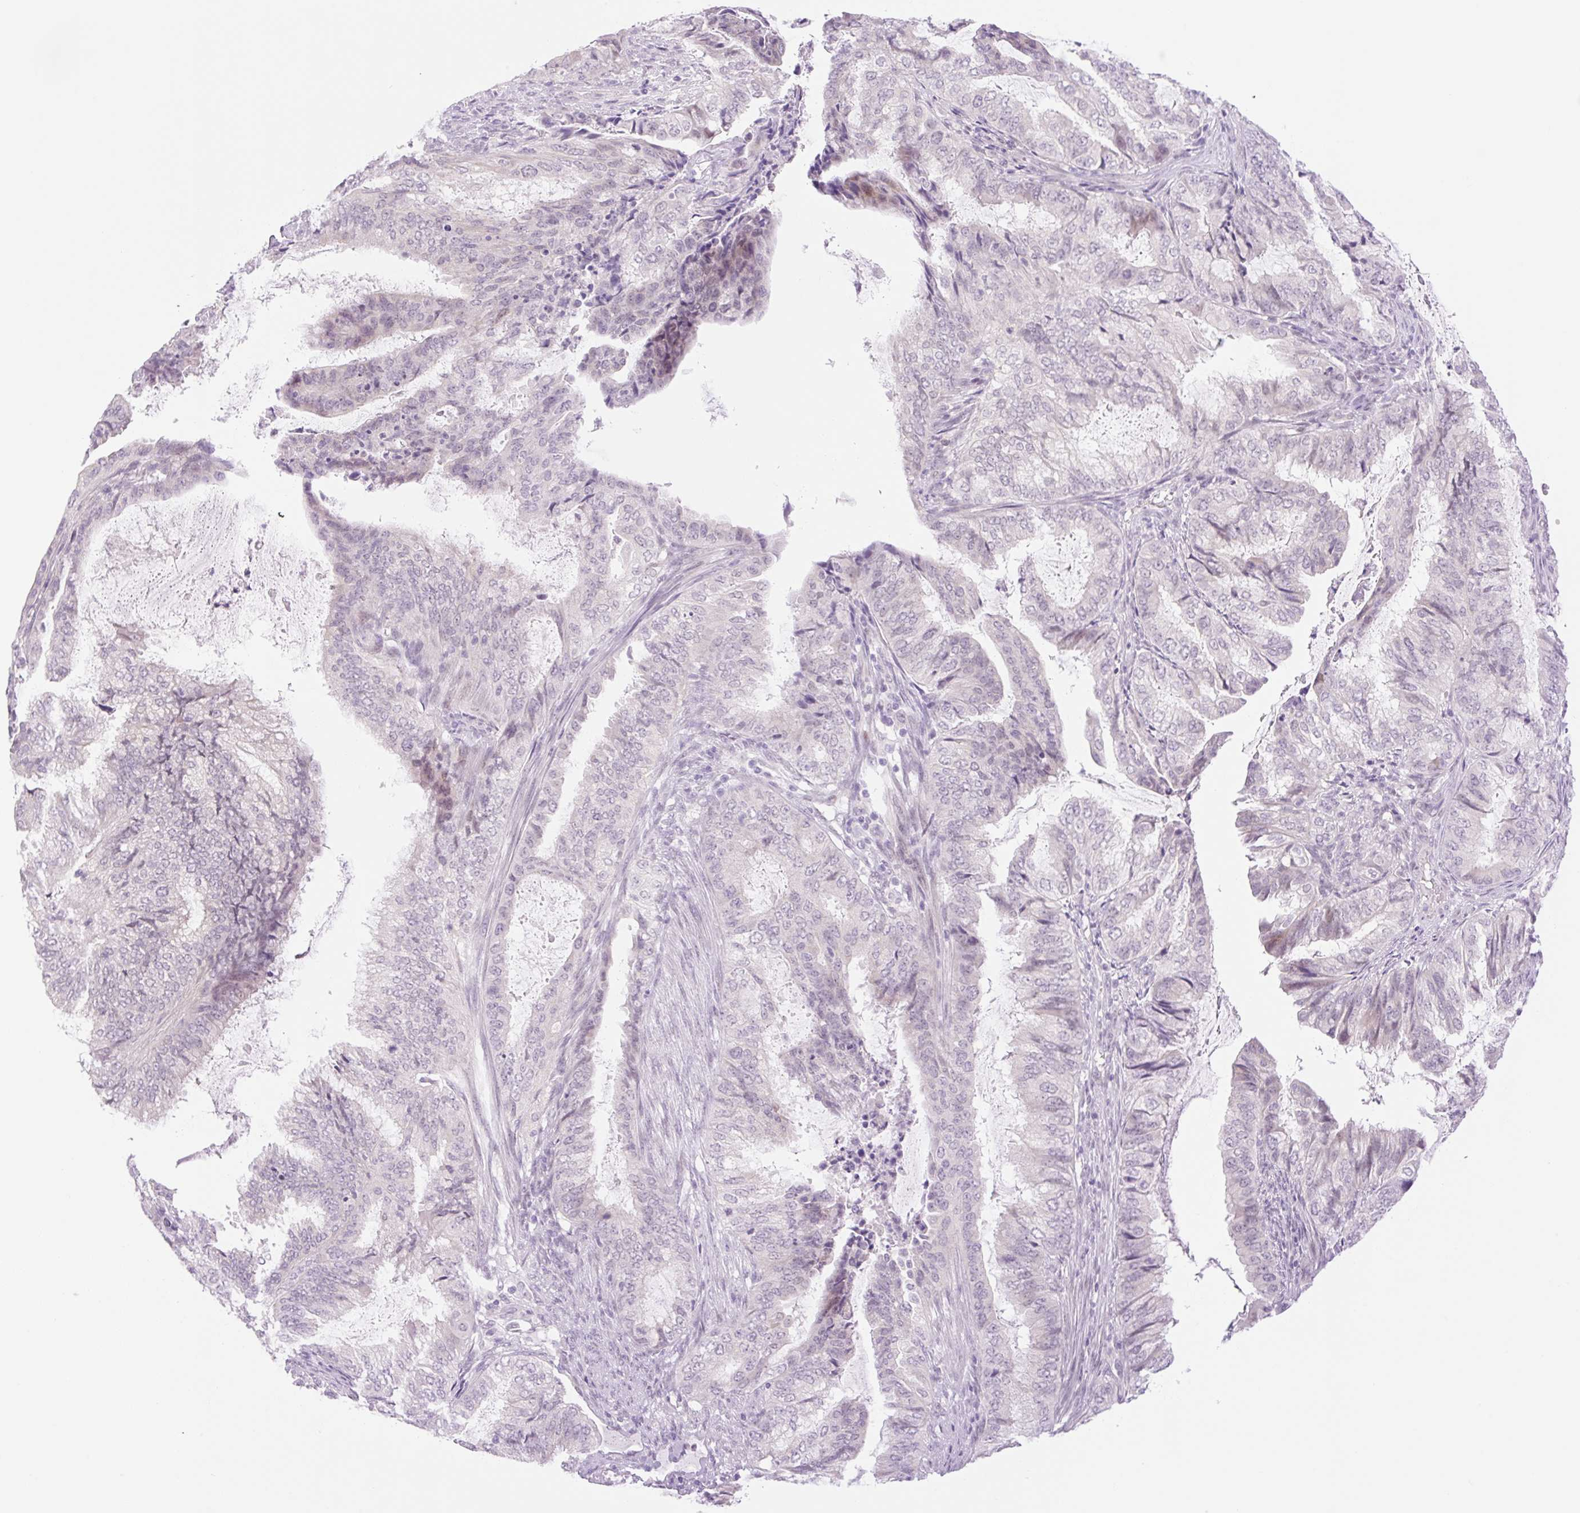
{"staining": {"intensity": "weak", "quantity": "<25%", "location": "nuclear"}, "tissue": "endometrial cancer", "cell_type": "Tumor cells", "image_type": "cancer", "snomed": [{"axis": "morphology", "description": "Adenocarcinoma, NOS"}, {"axis": "topography", "description": "Endometrium"}], "caption": "Histopathology image shows no significant protein staining in tumor cells of endometrial cancer (adenocarcinoma). (Stains: DAB IHC with hematoxylin counter stain, Microscopy: brightfield microscopy at high magnification).", "gene": "SPRYD4", "patient": {"sex": "female", "age": 51}}